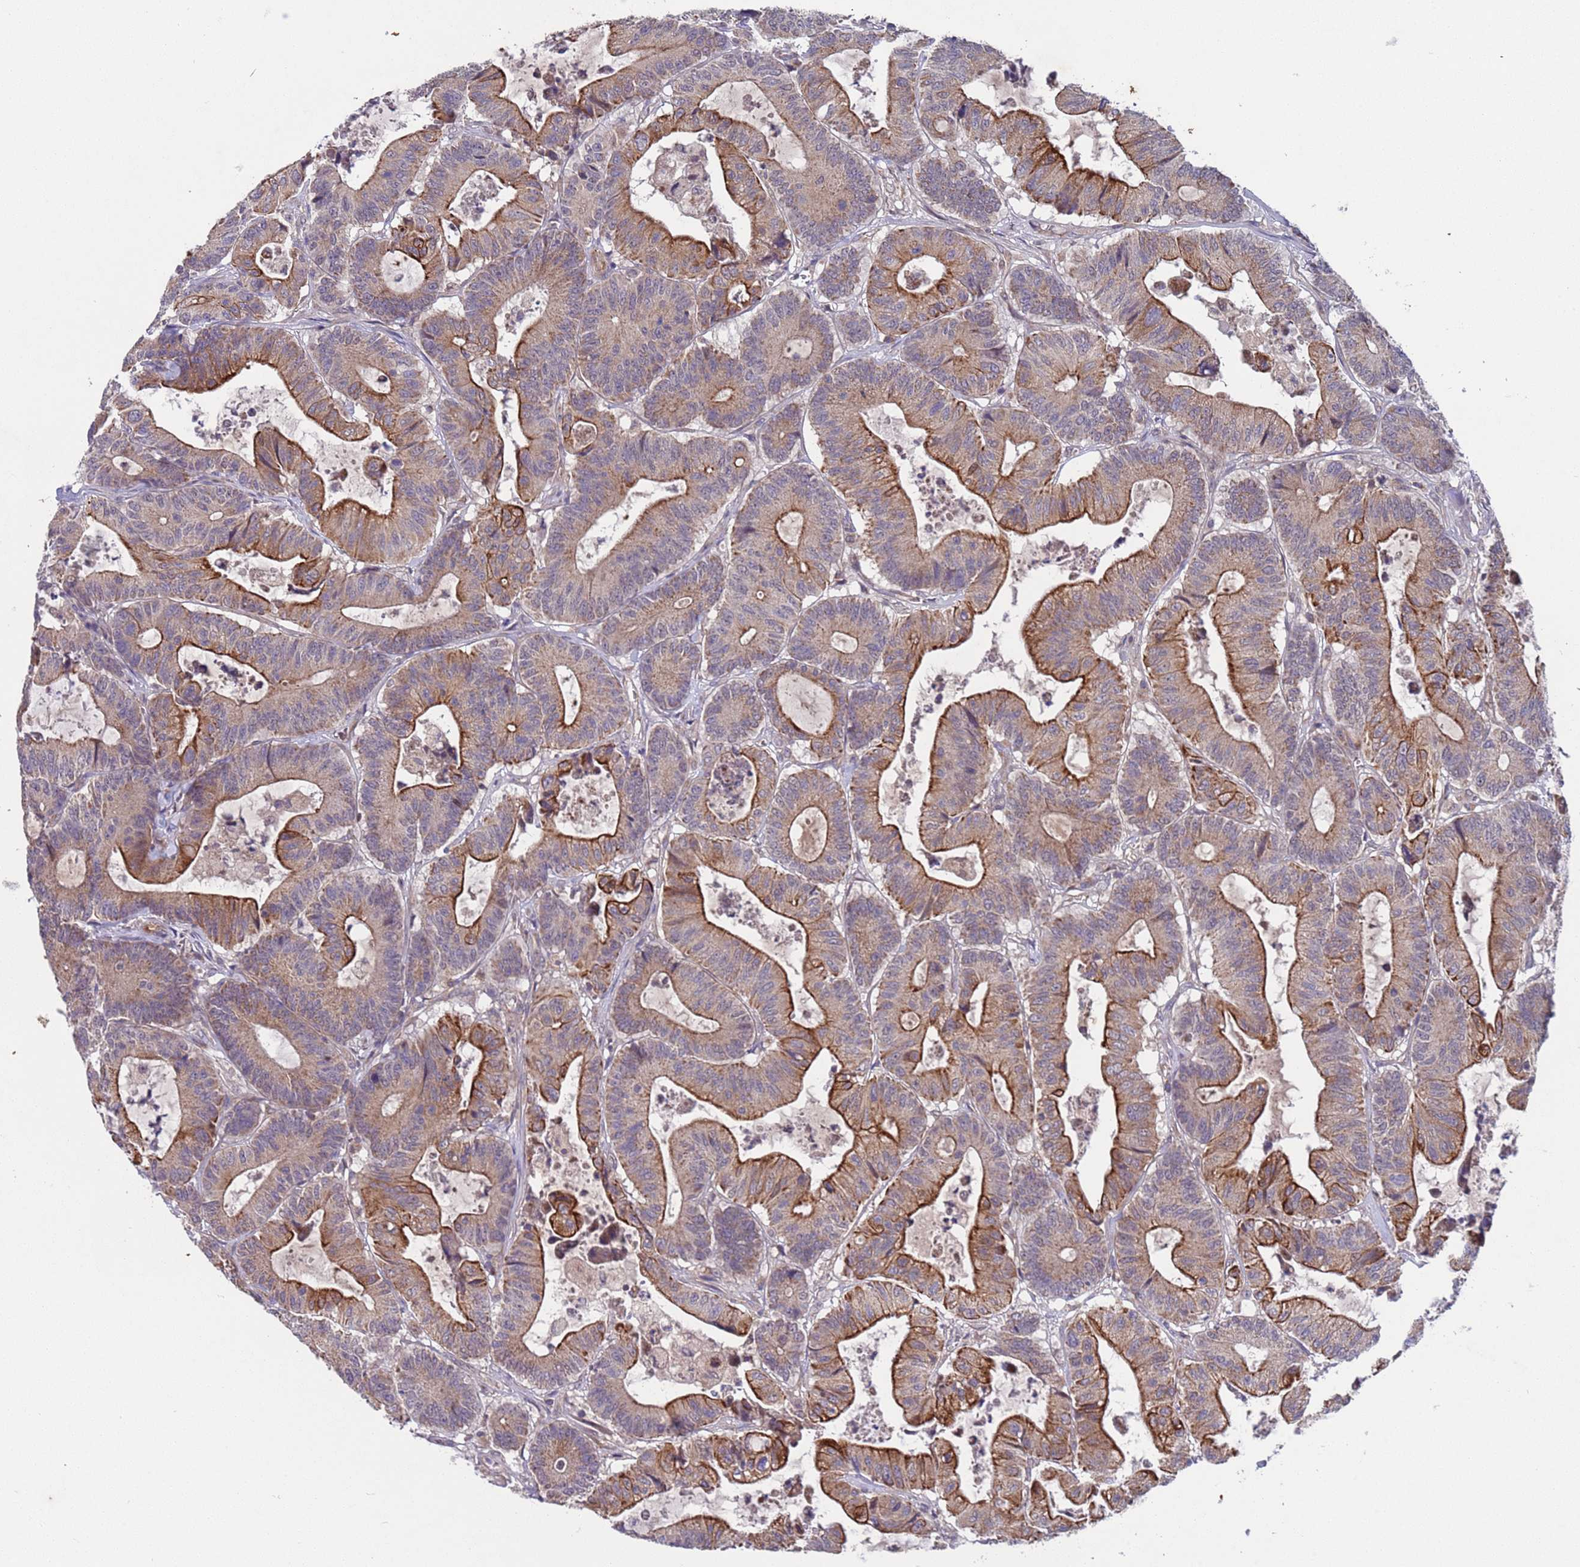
{"staining": {"intensity": "moderate", "quantity": ">75%", "location": "cytoplasmic/membranous"}, "tissue": "colorectal cancer", "cell_type": "Tumor cells", "image_type": "cancer", "snomed": [{"axis": "morphology", "description": "Adenocarcinoma, NOS"}, {"axis": "topography", "description": "Colon"}], "caption": "Immunohistochemistry (IHC) of adenocarcinoma (colorectal) displays medium levels of moderate cytoplasmic/membranous expression in approximately >75% of tumor cells. (Stains: DAB (3,3'-diaminobenzidine) in brown, nuclei in blue, Microscopy: brightfield microscopy at high magnification).", "gene": "ACAD8", "patient": {"sex": "female", "age": 84}}